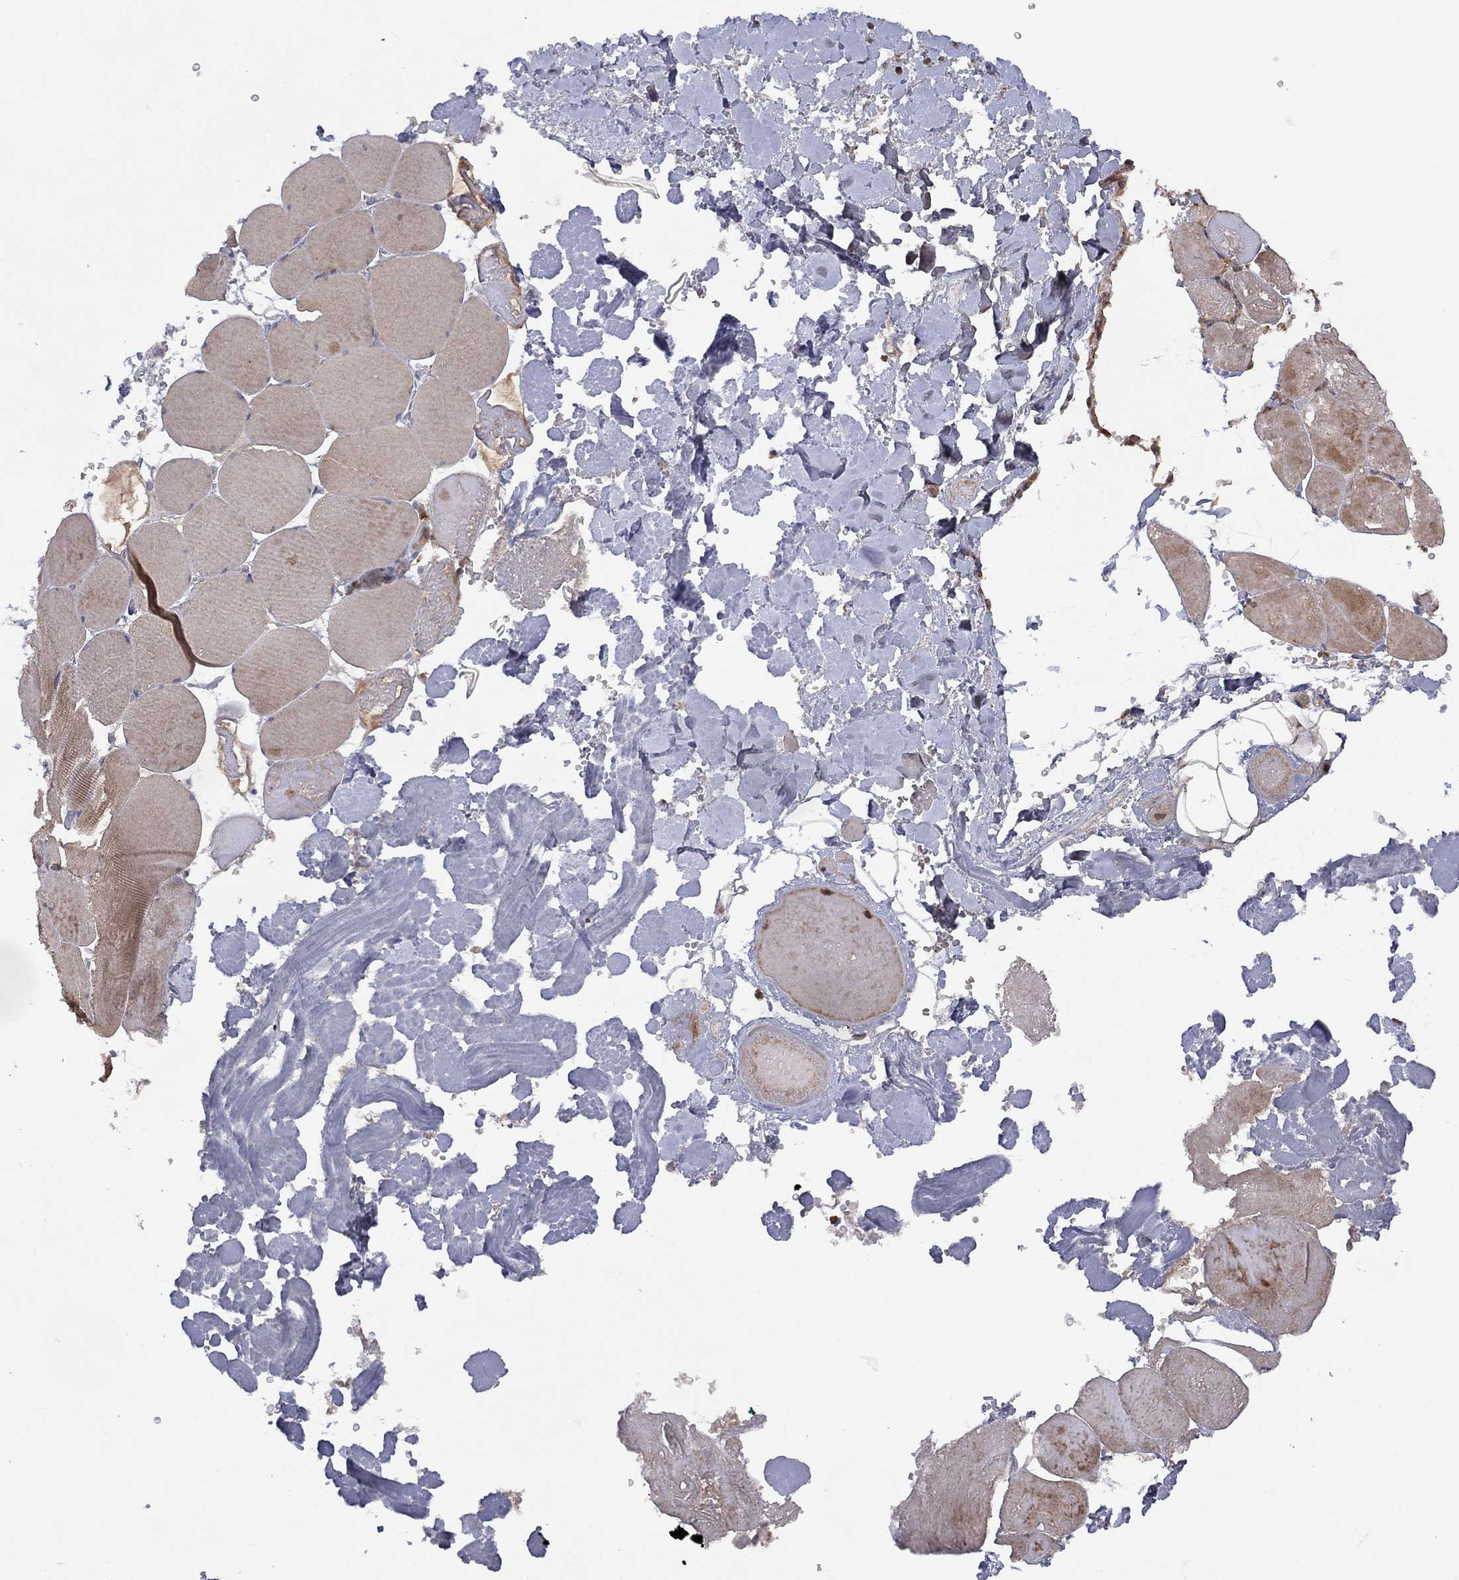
{"staining": {"intensity": "weak", "quantity": "25%-75%", "location": "cytoplasmic/membranous"}, "tissue": "skeletal muscle", "cell_type": "Myocytes", "image_type": "normal", "snomed": [{"axis": "morphology", "description": "Normal tissue, NOS"}, {"axis": "morphology", "description": "Malignant melanoma, Metastatic site"}, {"axis": "topography", "description": "Skeletal muscle"}], "caption": "This micrograph displays immunohistochemistry (IHC) staining of normal human skeletal muscle, with low weak cytoplasmic/membranous expression in approximately 25%-75% of myocytes.", "gene": "DOCK8", "patient": {"sex": "male", "age": 50}}